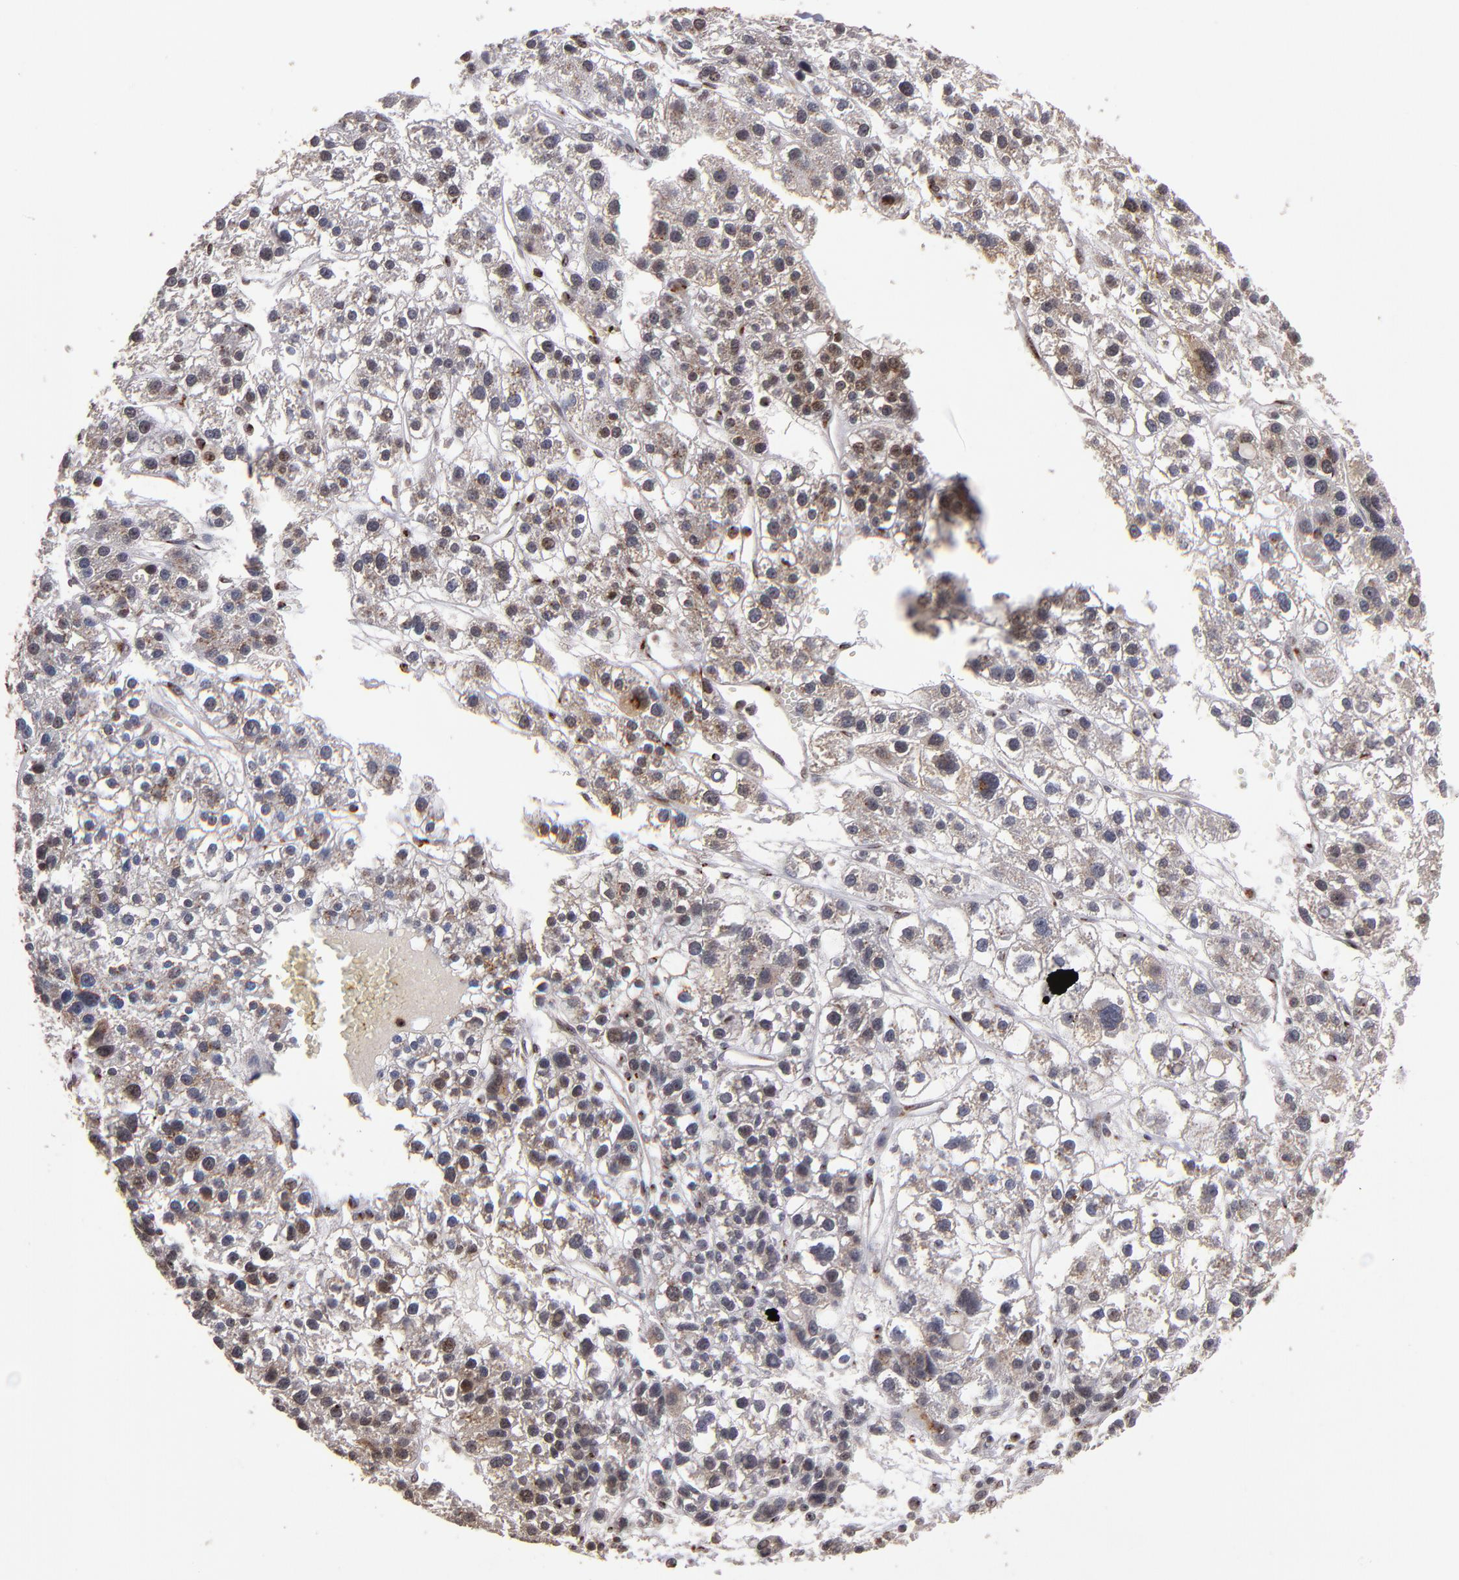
{"staining": {"intensity": "moderate", "quantity": ">75%", "location": "cytoplasmic/membranous,nuclear"}, "tissue": "liver cancer", "cell_type": "Tumor cells", "image_type": "cancer", "snomed": [{"axis": "morphology", "description": "Carcinoma, Hepatocellular, NOS"}, {"axis": "topography", "description": "Liver"}], "caption": "The micrograph reveals immunohistochemical staining of liver hepatocellular carcinoma. There is moderate cytoplasmic/membranous and nuclear staining is identified in about >75% of tumor cells.", "gene": "CSDC2", "patient": {"sex": "female", "age": 85}}